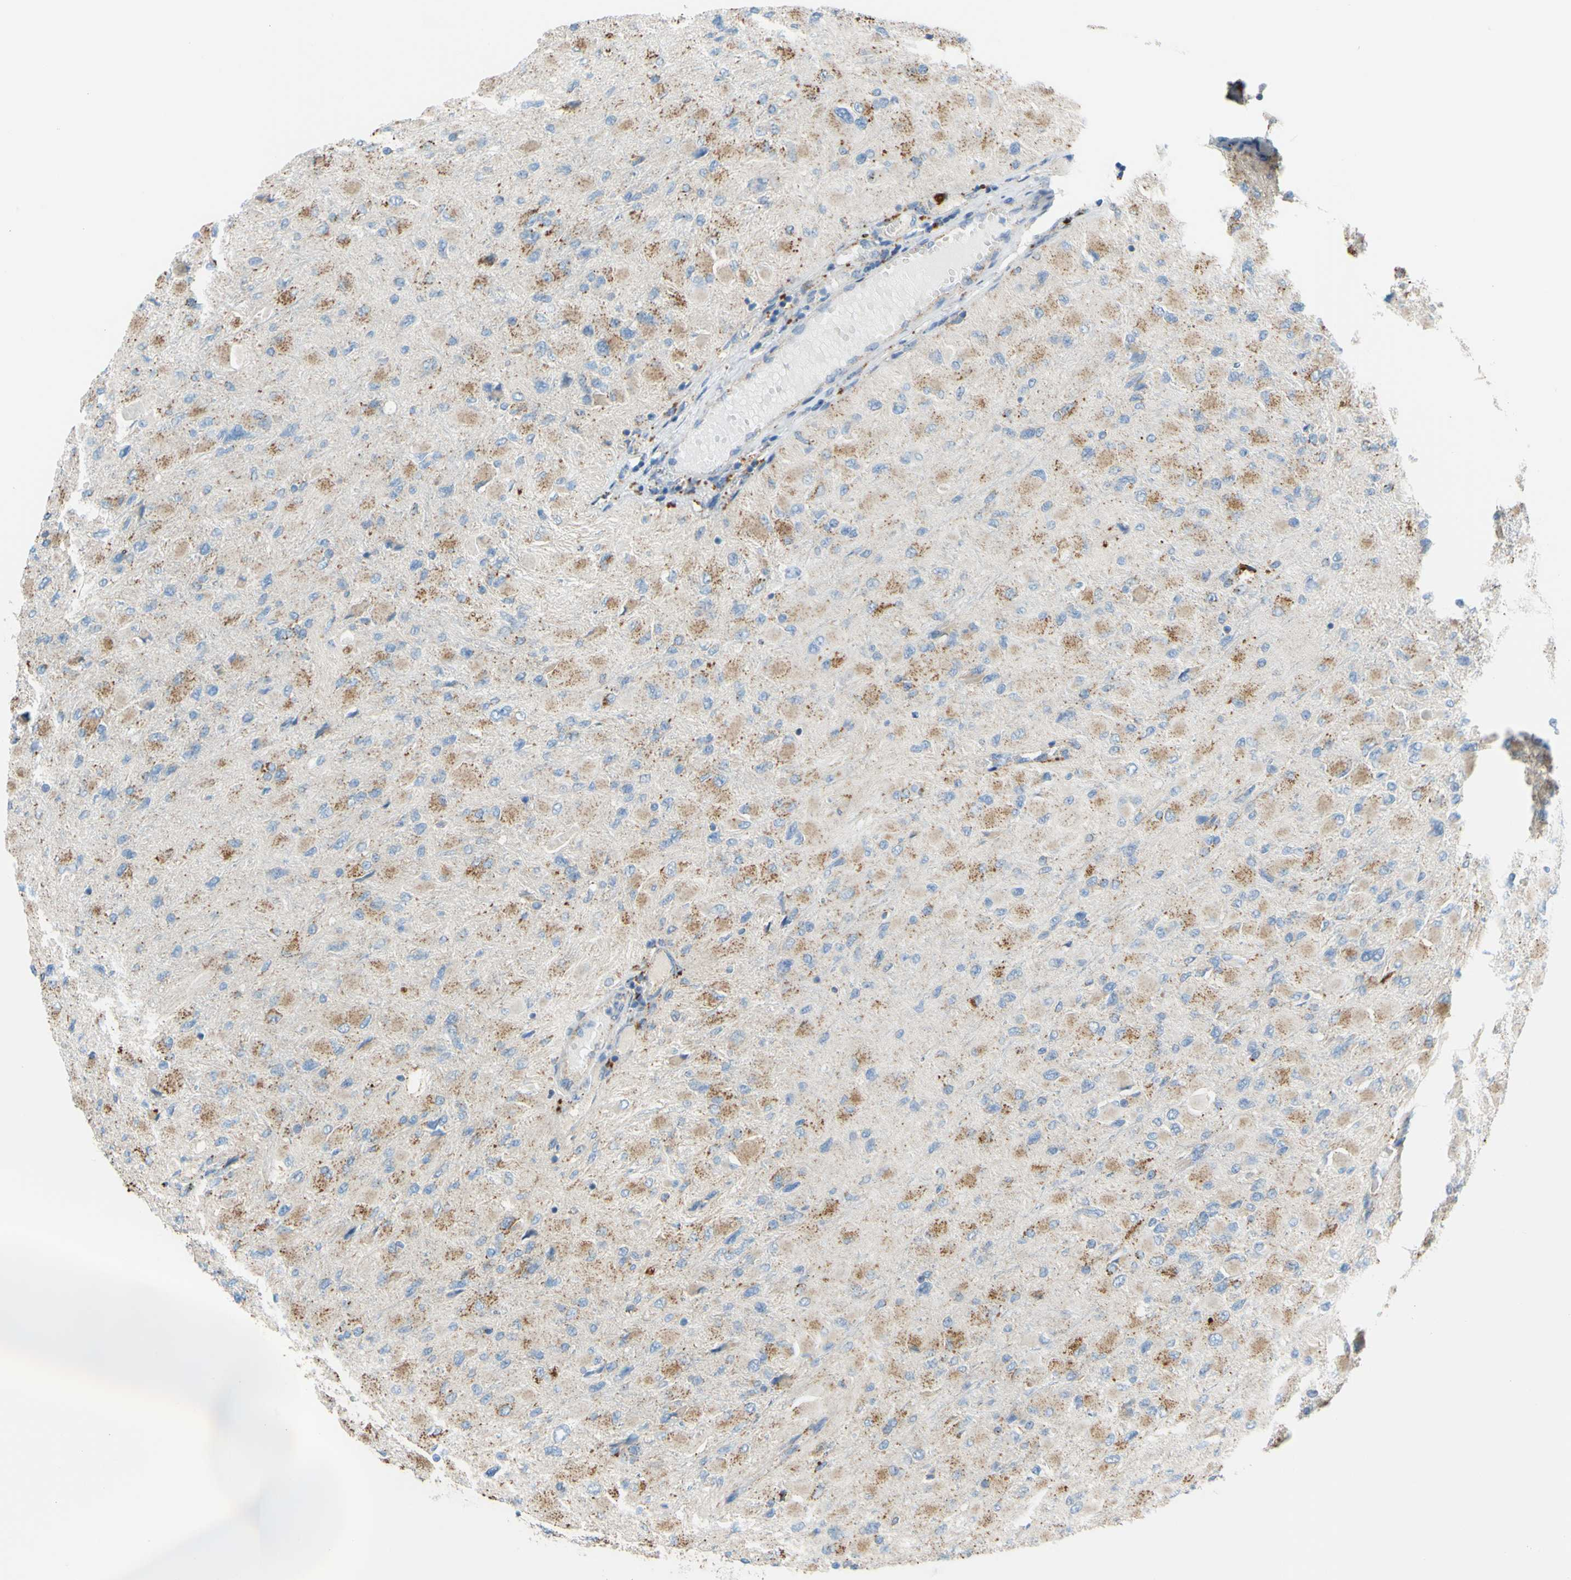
{"staining": {"intensity": "moderate", "quantity": ">75%", "location": "cytoplasmic/membranous"}, "tissue": "glioma", "cell_type": "Tumor cells", "image_type": "cancer", "snomed": [{"axis": "morphology", "description": "Glioma, malignant, High grade"}, {"axis": "topography", "description": "Cerebral cortex"}], "caption": "Brown immunohistochemical staining in malignant glioma (high-grade) reveals moderate cytoplasmic/membranous expression in about >75% of tumor cells.", "gene": "CTSD", "patient": {"sex": "female", "age": 36}}